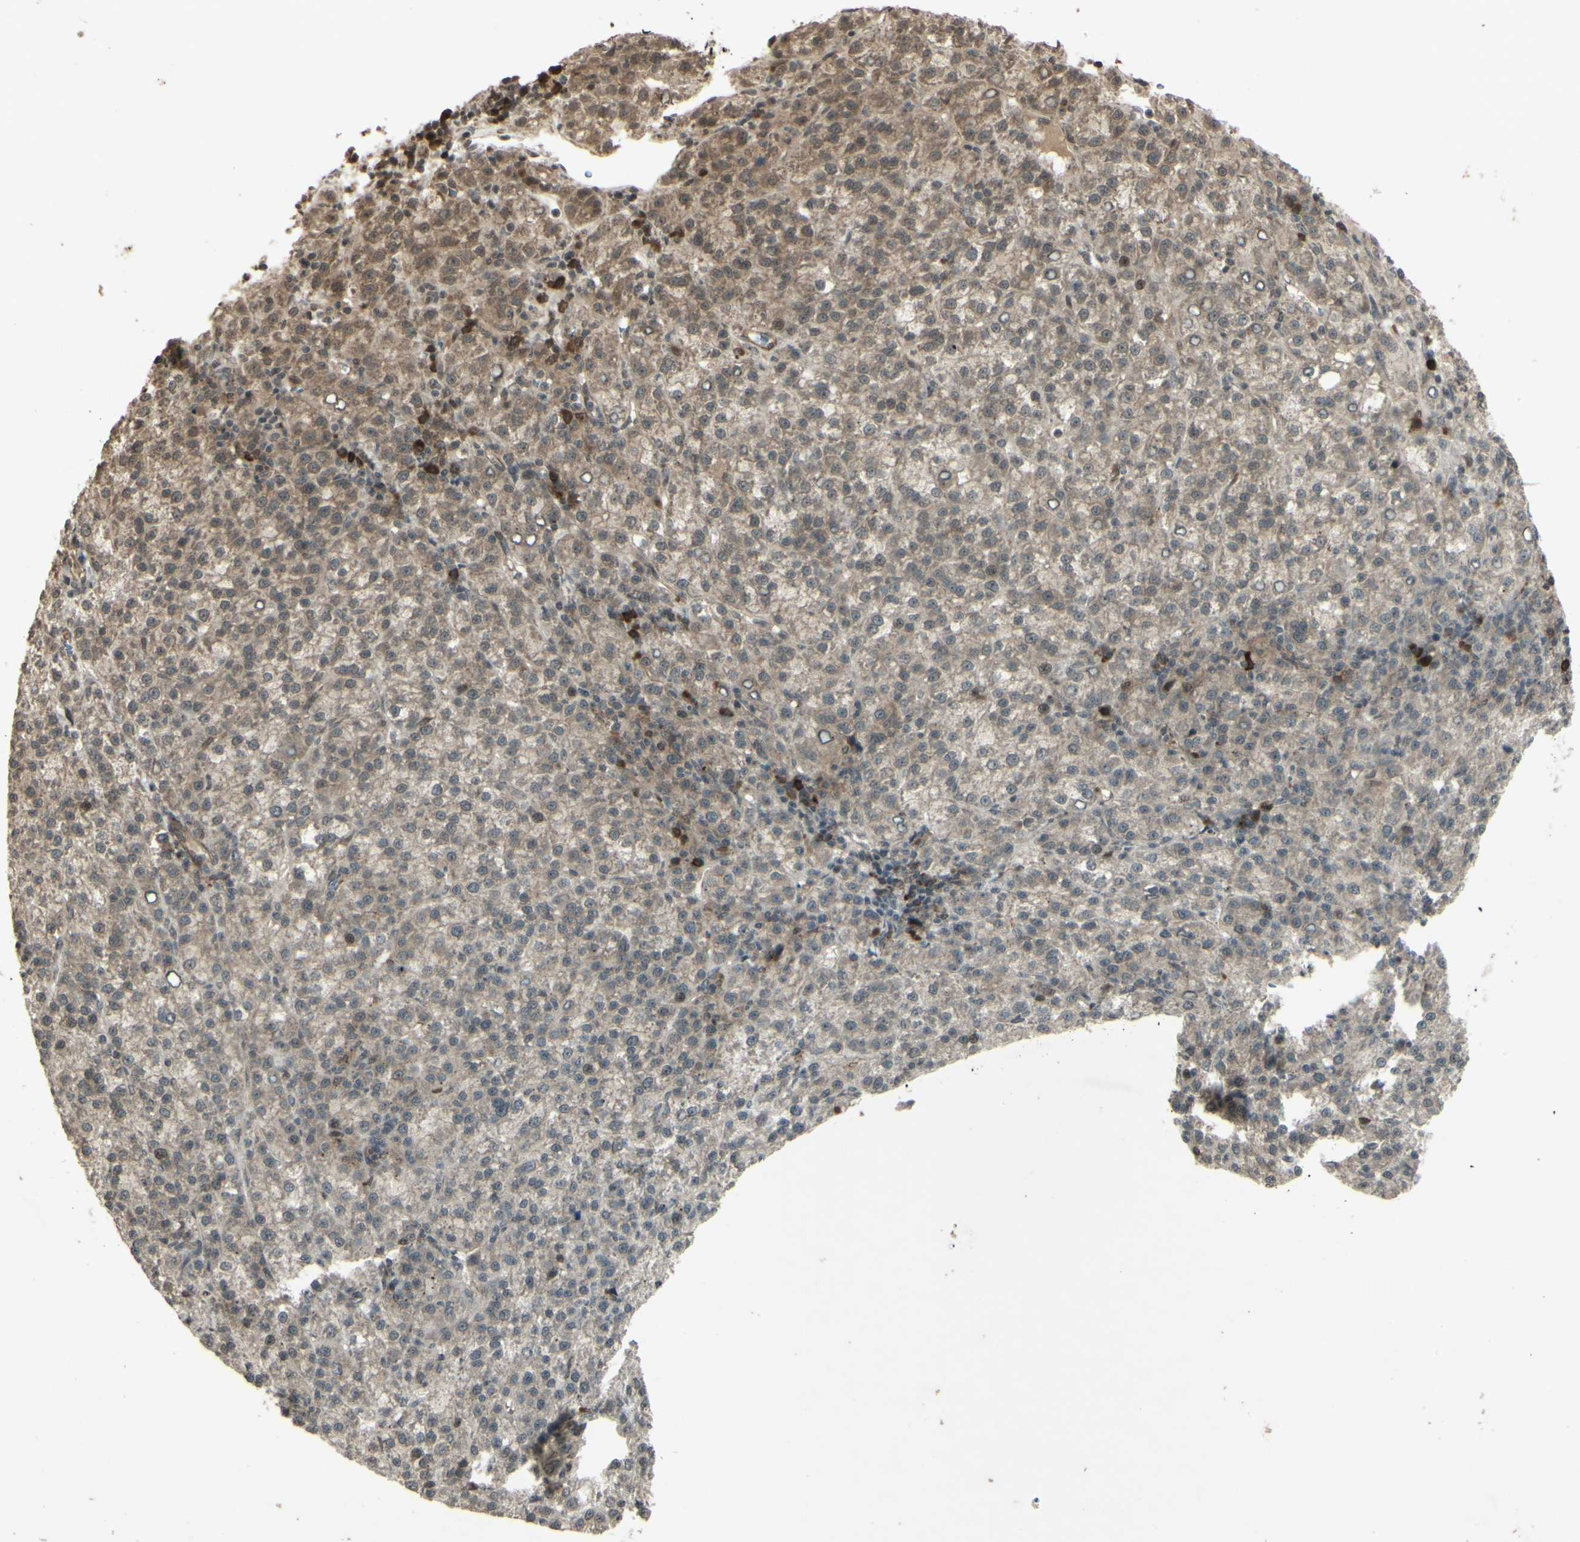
{"staining": {"intensity": "weak", "quantity": ">75%", "location": "cytoplasmic/membranous"}, "tissue": "liver cancer", "cell_type": "Tumor cells", "image_type": "cancer", "snomed": [{"axis": "morphology", "description": "Carcinoma, Hepatocellular, NOS"}, {"axis": "topography", "description": "Liver"}], "caption": "Protein analysis of liver cancer tissue exhibits weak cytoplasmic/membranous positivity in approximately >75% of tumor cells.", "gene": "BLNK", "patient": {"sex": "female", "age": 58}}